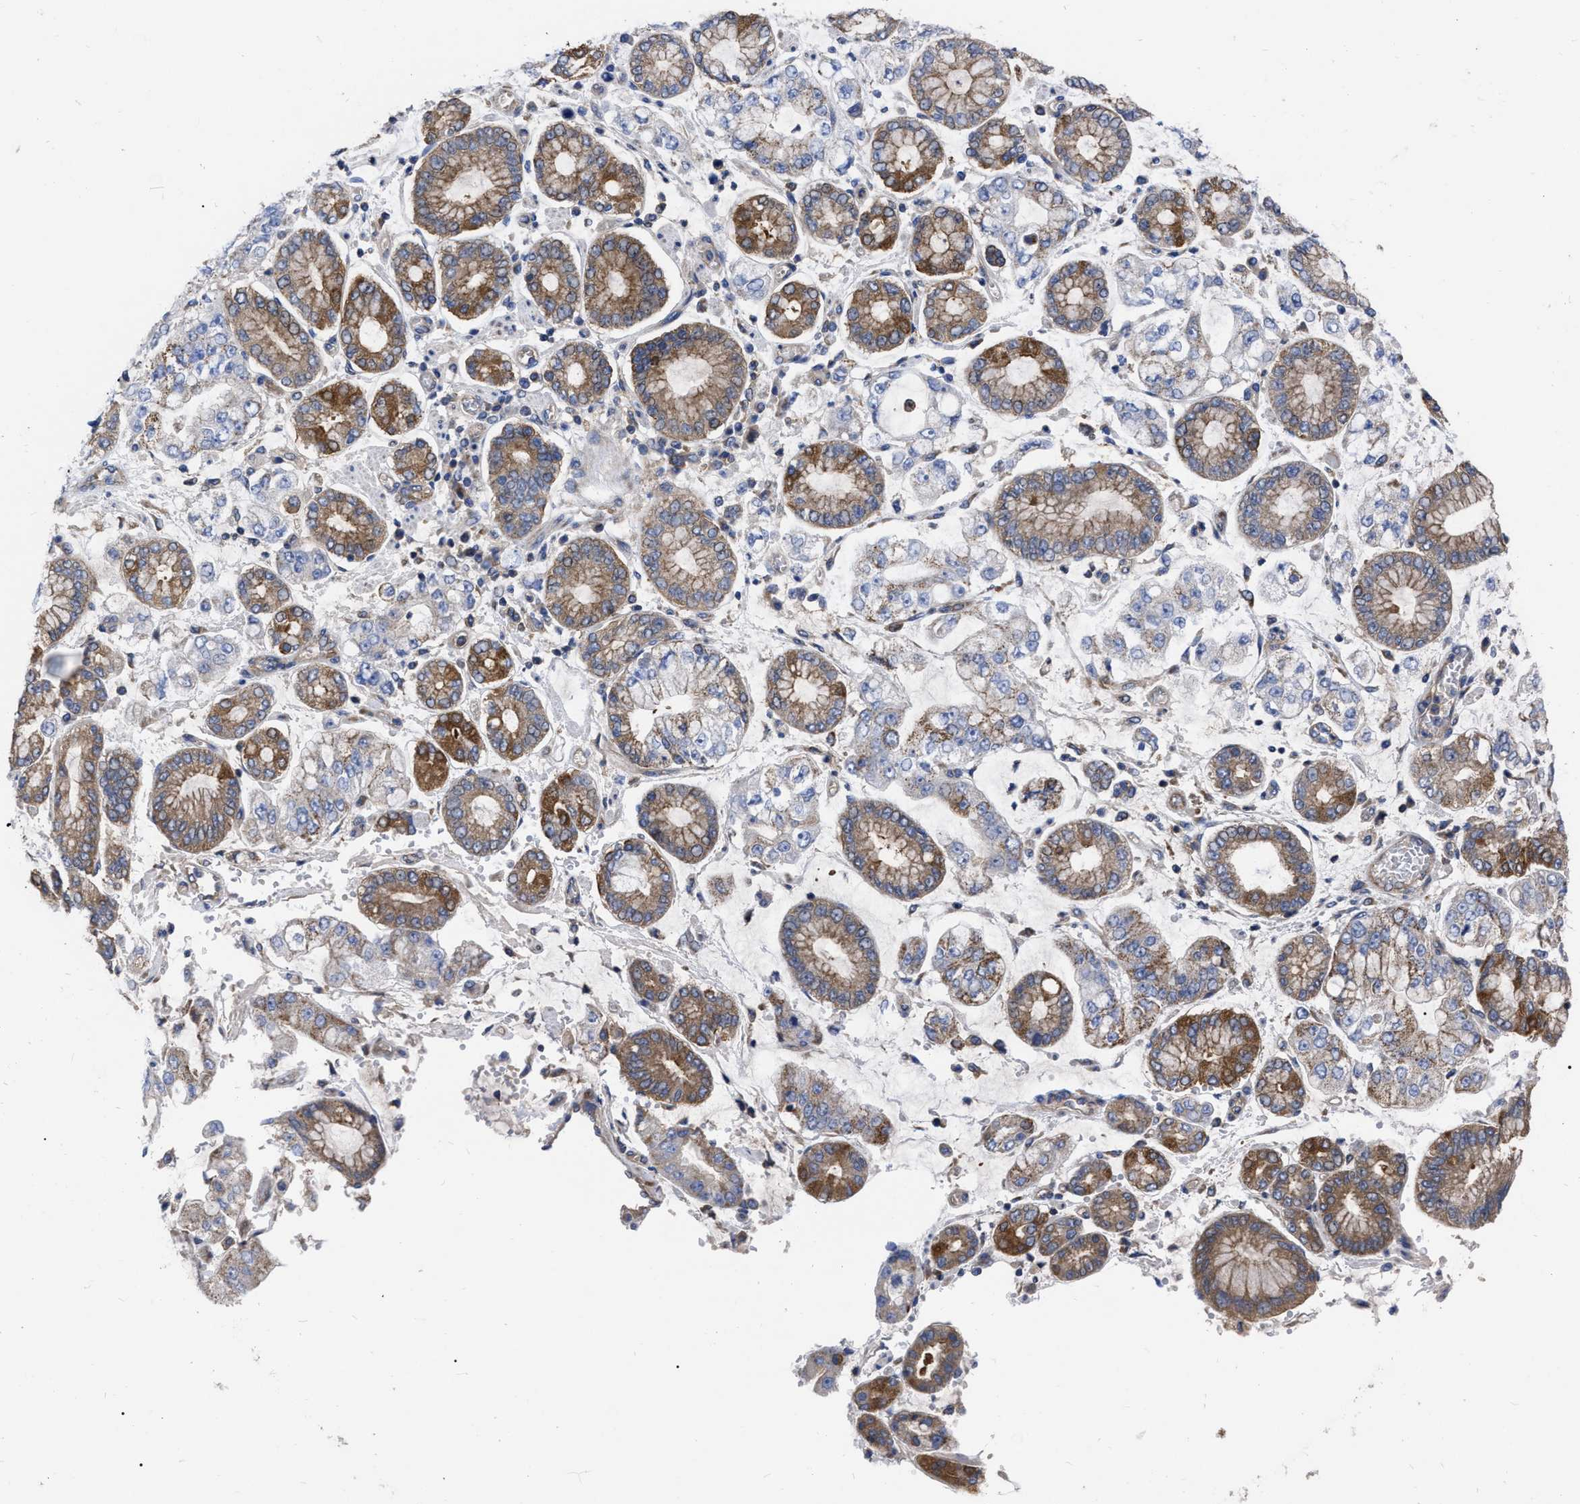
{"staining": {"intensity": "moderate", "quantity": ">75%", "location": "cytoplasmic/membranous"}, "tissue": "stomach cancer", "cell_type": "Tumor cells", "image_type": "cancer", "snomed": [{"axis": "morphology", "description": "Adenocarcinoma, NOS"}, {"axis": "topography", "description": "Stomach"}], "caption": "Tumor cells show medium levels of moderate cytoplasmic/membranous expression in about >75% of cells in stomach cancer.", "gene": "CDKN2C", "patient": {"sex": "male", "age": 76}}